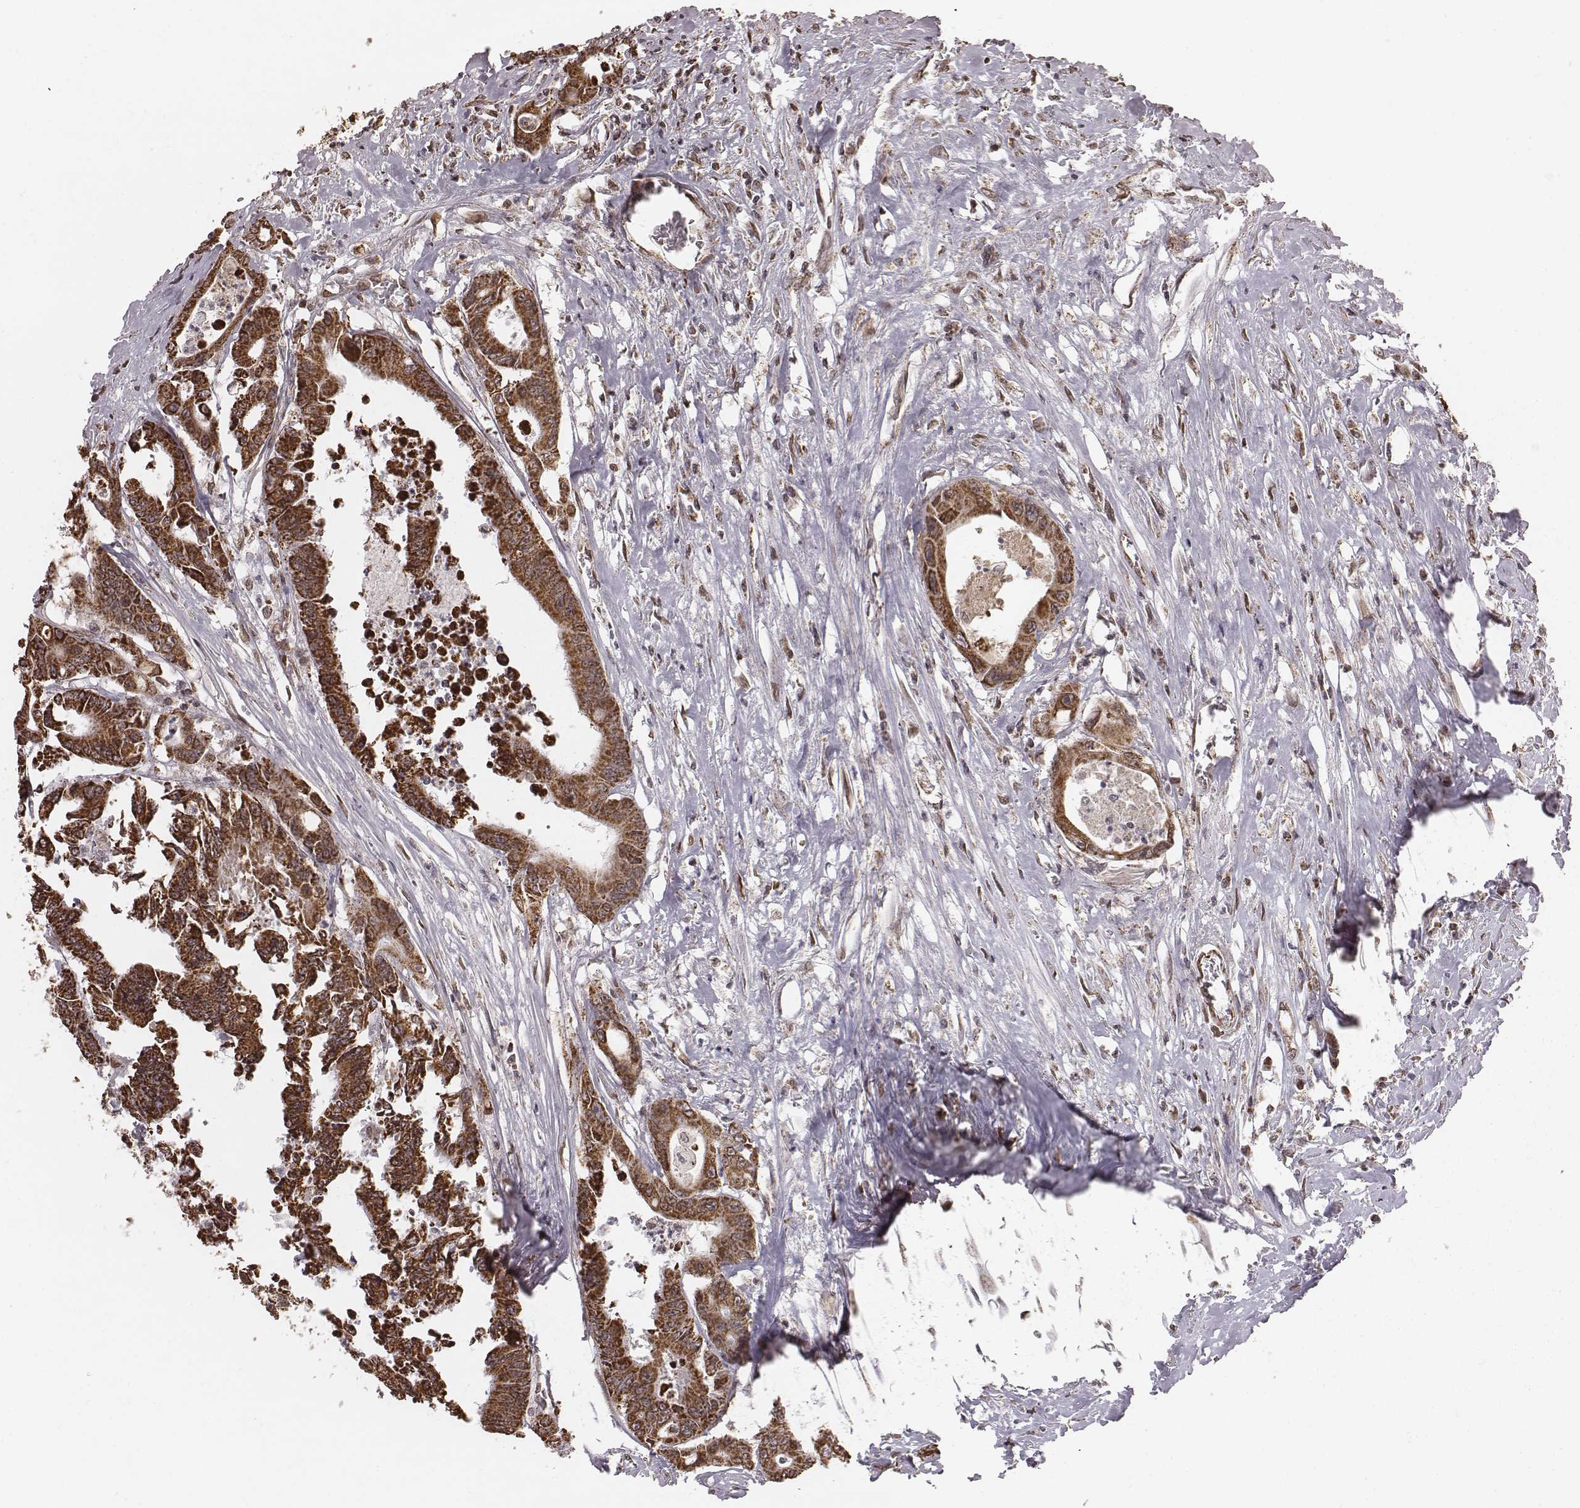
{"staining": {"intensity": "strong", "quantity": ">75%", "location": "cytoplasmic/membranous"}, "tissue": "colorectal cancer", "cell_type": "Tumor cells", "image_type": "cancer", "snomed": [{"axis": "morphology", "description": "Adenocarcinoma, NOS"}, {"axis": "topography", "description": "Rectum"}], "caption": "High-magnification brightfield microscopy of colorectal adenocarcinoma stained with DAB (3,3'-diaminobenzidine) (brown) and counterstained with hematoxylin (blue). tumor cells exhibit strong cytoplasmic/membranous expression is present in approximately>75% of cells. Using DAB (3,3'-diaminobenzidine) (brown) and hematoxylin (blue) stains, captured at high magnification using brightfield microscopy.", "gene": "ACOT2", "patient": {"sex": "male", "age": 54}}